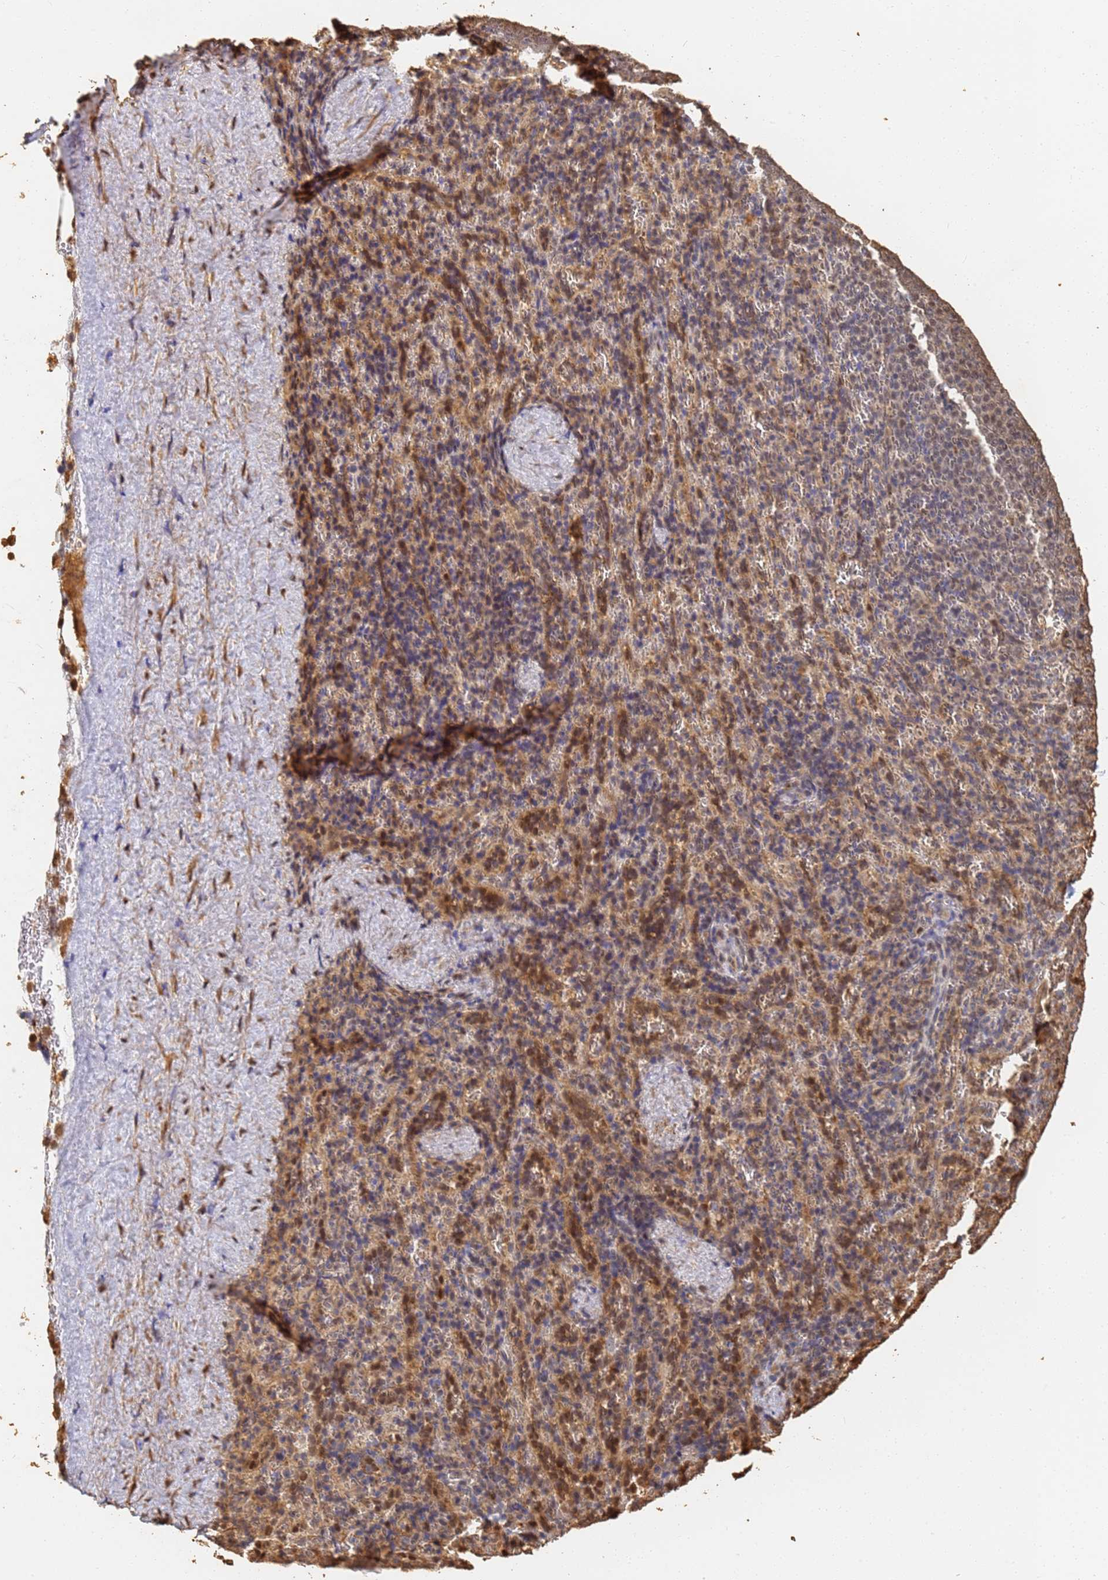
{"staining": {"intensity": "moderate", "quantity": "<25%", "location": "nuclear"}, "tissue": "spleen", "cell_type": "Cells in red pulp", "image_type": "normal", "snomed": [{"axis": "morphology", "description": "Normal tissue, NOS"}, {"axis": "topography", "description": "Spleen"}], "caption": "This is an image of IHC staining of normal spleen, which shows moderate staining in the nuclear of cells in red pulp.", "gene": "JAK2", "patient": {"sex": "female", "age": 21}}